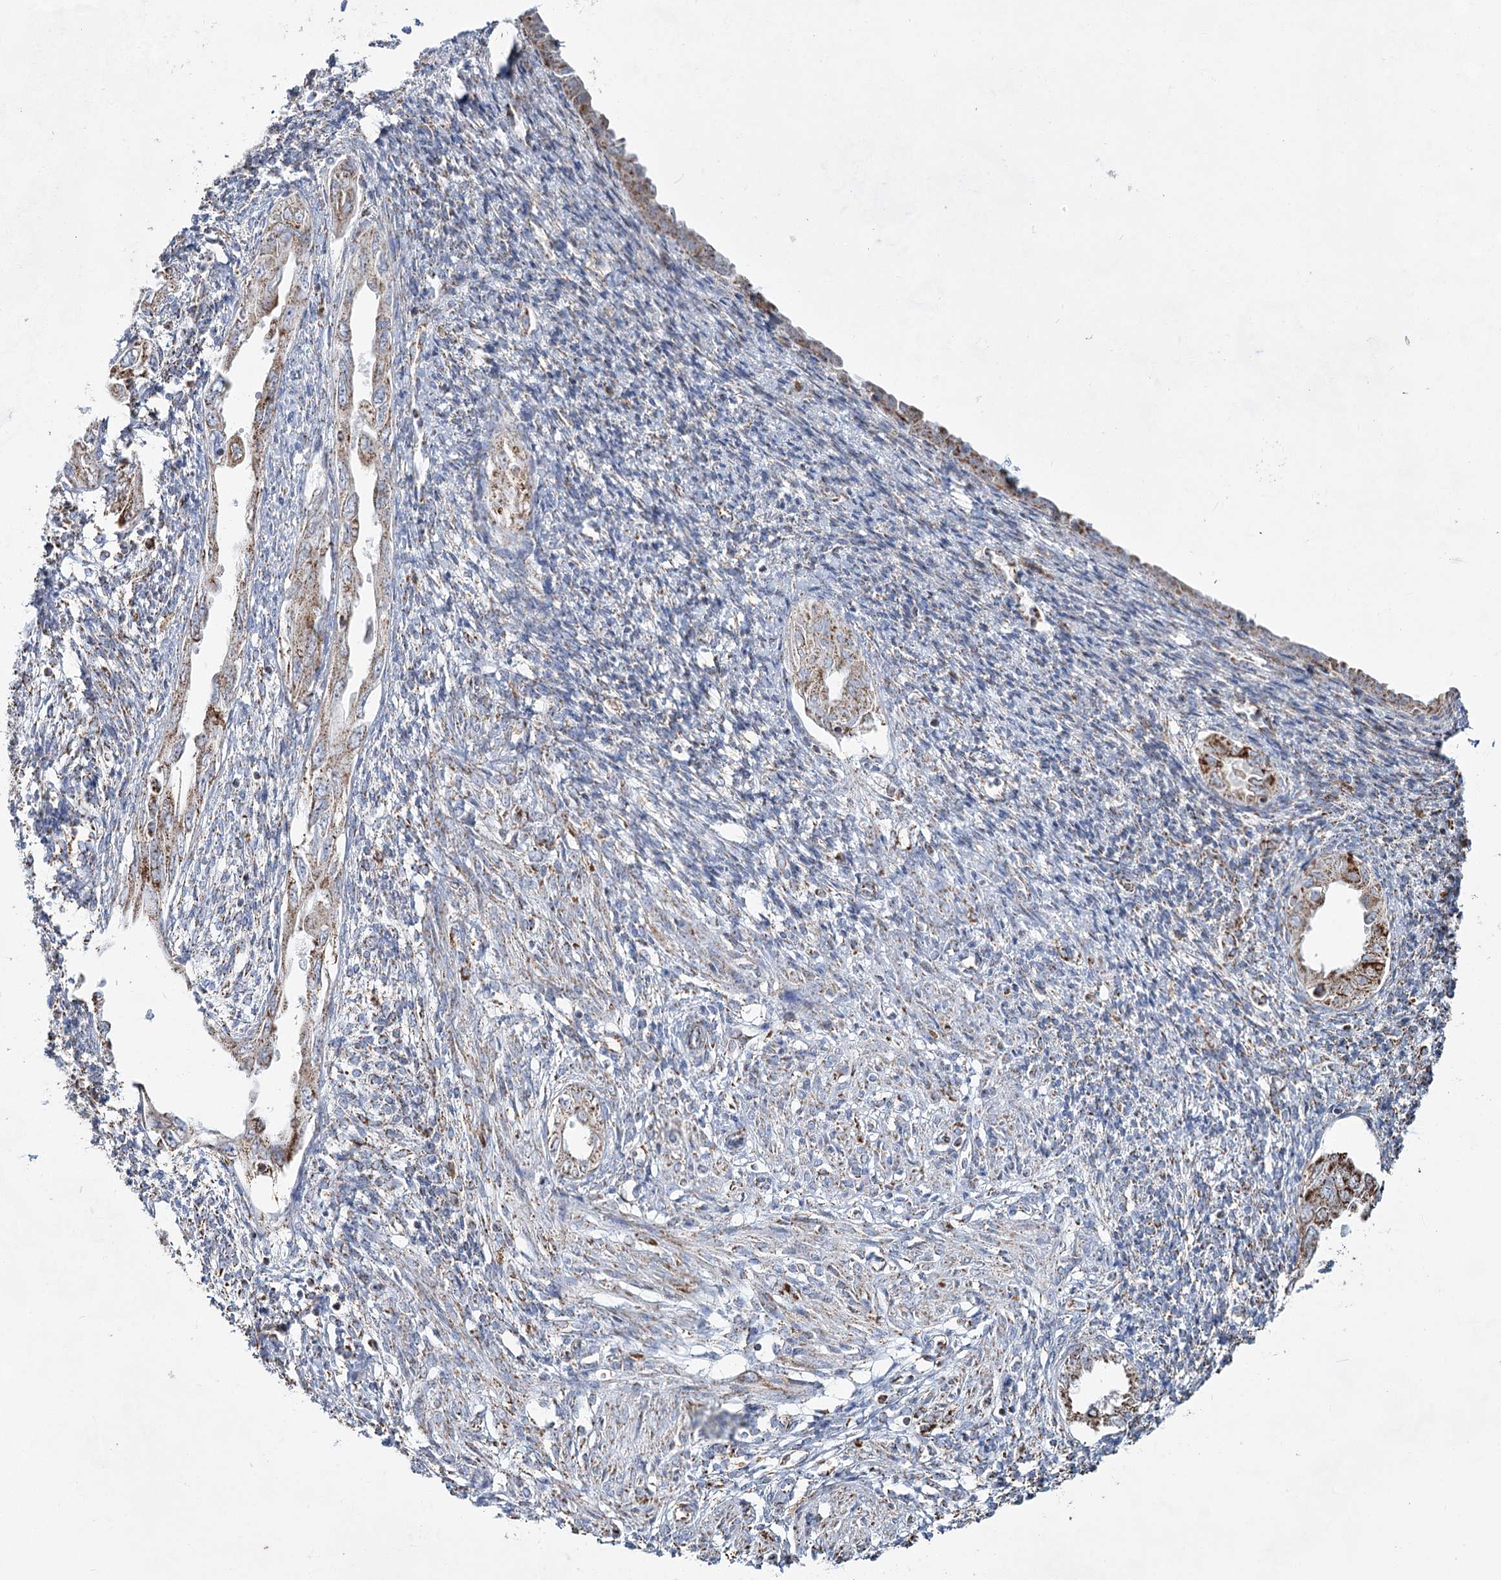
{"staining": {"intensity": "weak", "quantity": "<25%", "location": "cytoplasmic/membranous"}, "tissue": "endometrium", "cell_type": "Cells in endometrial stroma", "image_type": "normal", "snomed": [{"axis": "morphology", "description": "Normal tissue, NOS"}, {"axis": "topography", "description": "Endometrium"}], "caption": "Cells in endometrial stroma show no significant protein expression in unremarkable endometrium. The staining was performed using DAB (3,3'-diaminobenzidine) to visualize the protein expression in brown, while the nuclei were stained in blue with hematoxylin (Magnification: 20x).", "gene": "CWF19L1", "patient": {"sex": "female", "age": 66}}